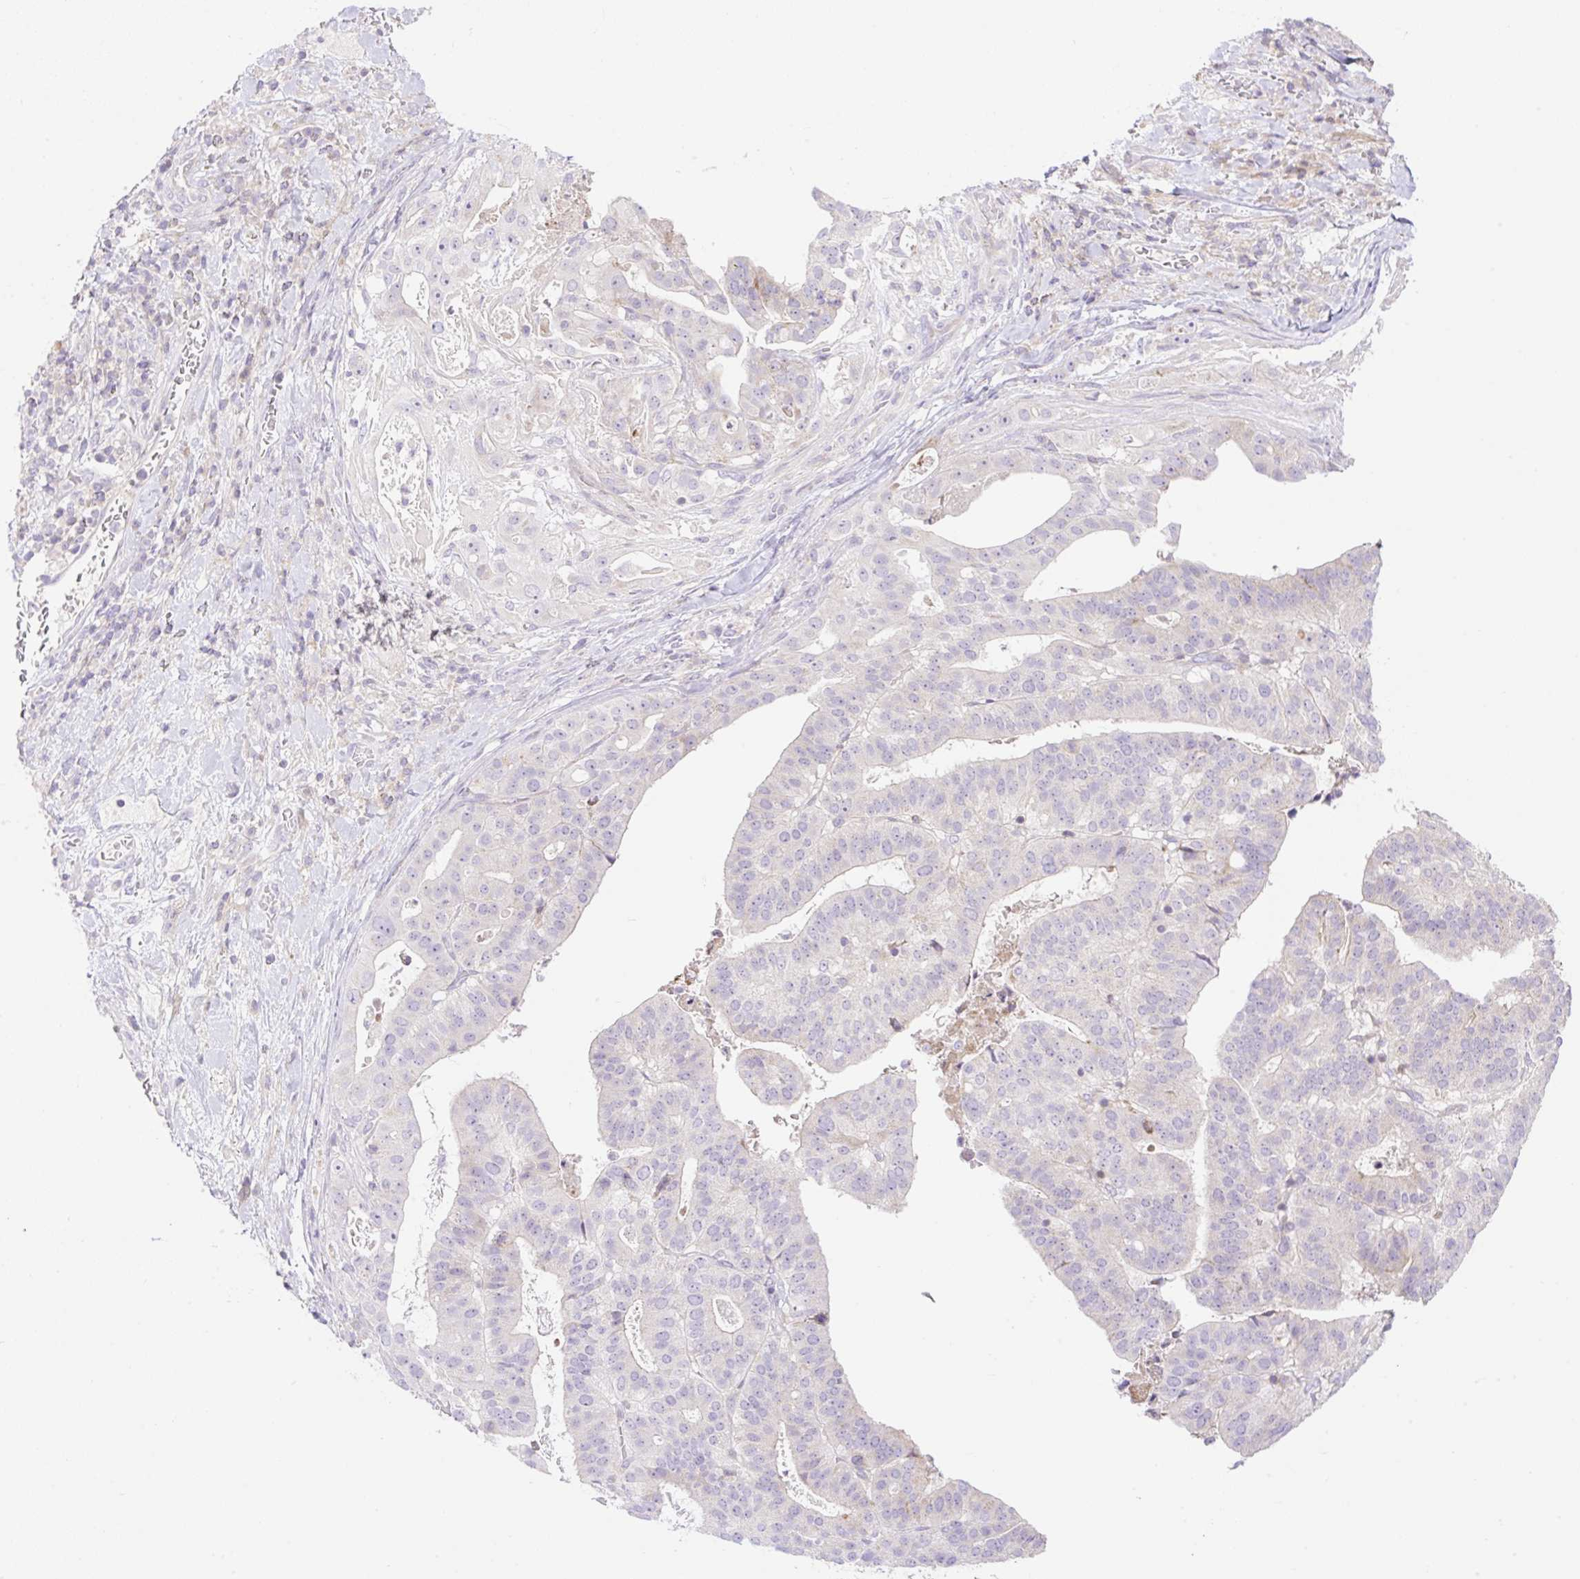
{"staining": {"intensity": "negative", "quantity": "none", "location": "none"}, "tissue": "stomach cancer", "cell_type": "Tumor cells", "image_type": "cancer", "snomed": [{"axis": "morphology", "description": "Adenocarcinoma, NOS"}, {"axis": "topography", "description": "Stomach"}], "caption": "Immunohistochemistry micrograph of neoplastic tissue: stomach cancer stained with DAB (3,3'-diaminobenzidine) displays no significant protein staining in tumor cells.", "gene": "VPS25", "patient": {"sex": "male", "age": 48}}